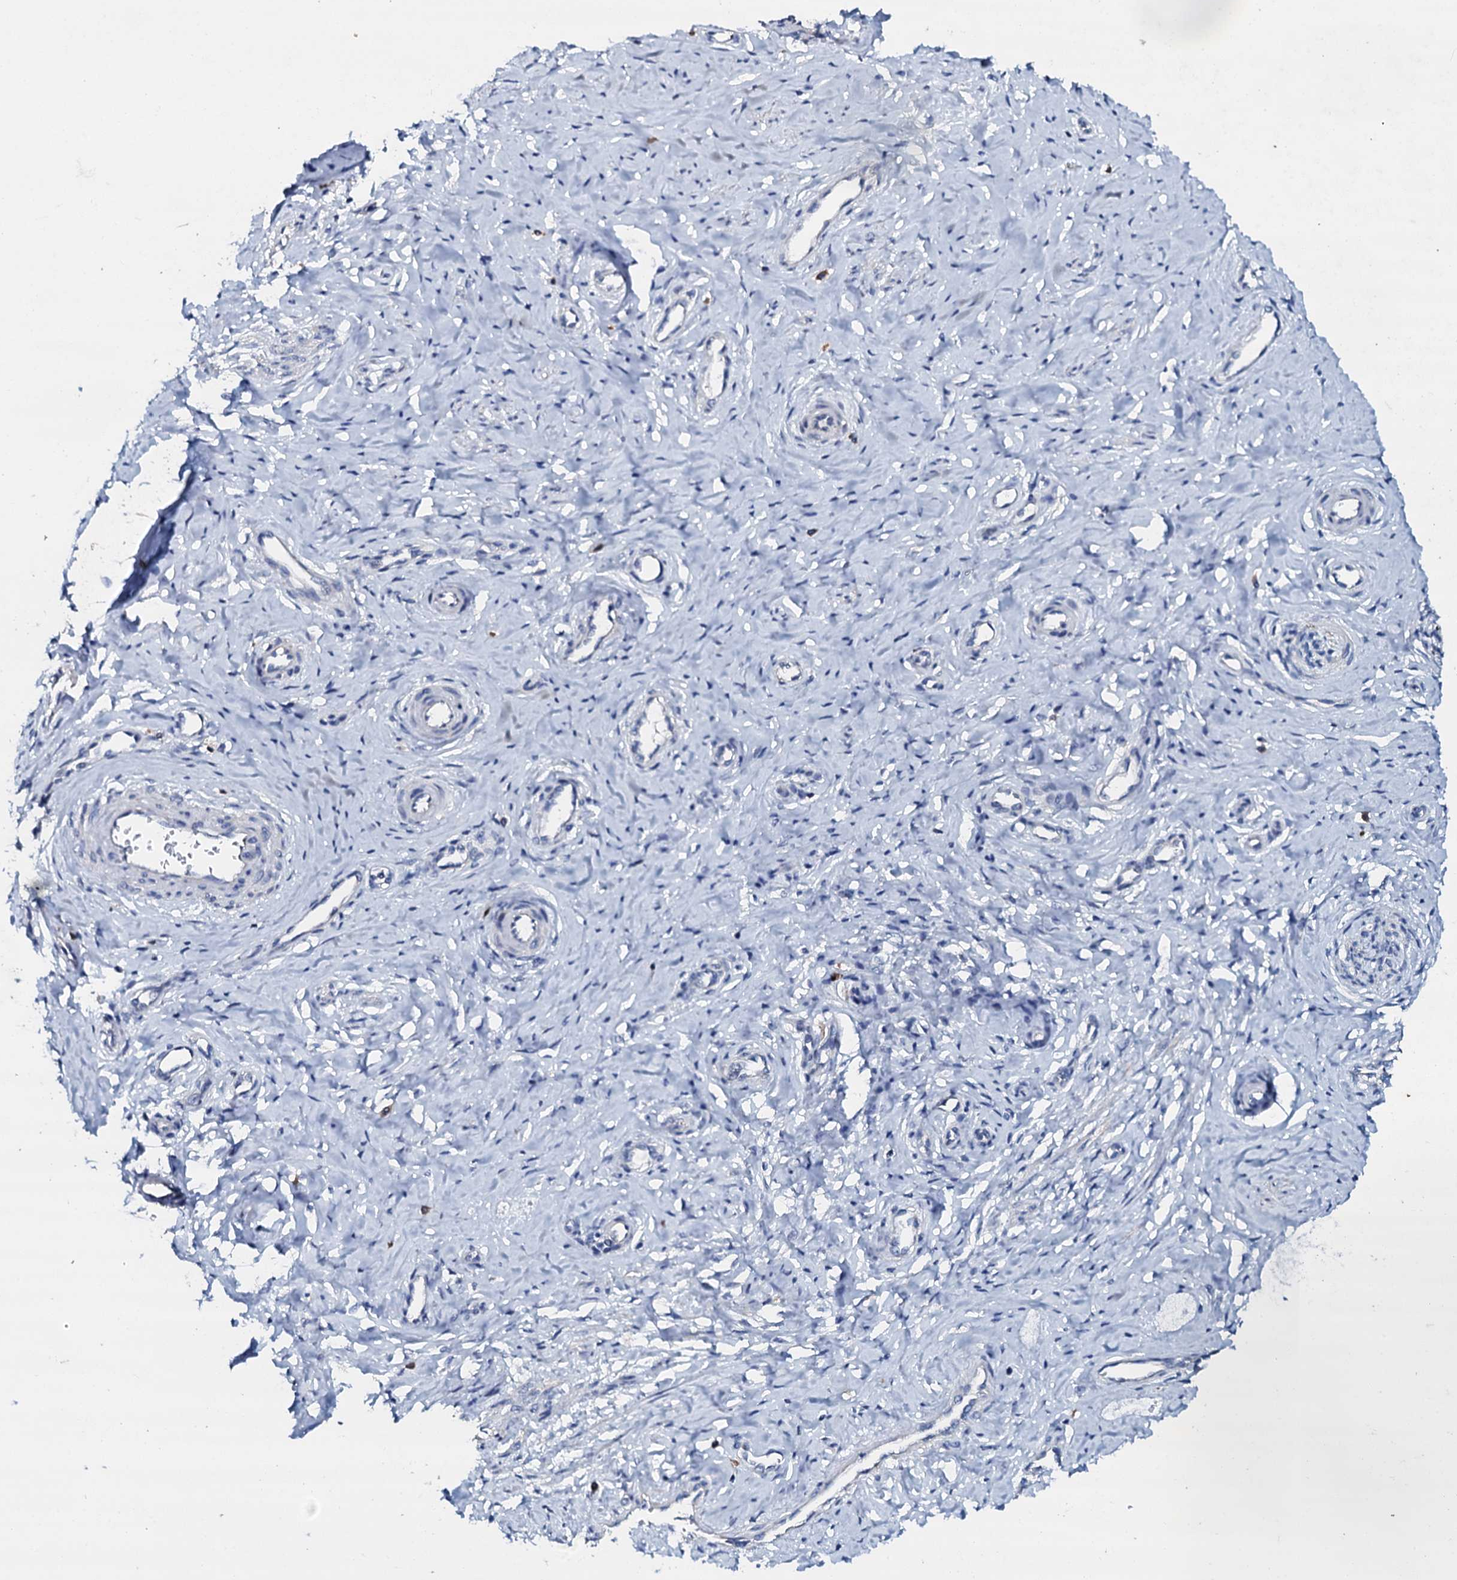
{"staining": {"intensity": "negative", "quantity": "none", "location": "none"}, "tissue": "cervix", "cell_type": "Glandular cells", "image_type": "normal", "snomed": [{"axis": "morphology", "description": "Normal tissue, NOS"}, {"axis": "topography", "description": "Cervix"}], "caption": "This is a micrograph of immunohistochemistry (IHC) staining of normal cervix, which shows no expression in glandular cells. (Brightfield microscopy of DAB immunohistochemistry (IHC) at high magnification).", "gene": "SLC37A4", "patient": {"sex": "female", "age": 36}}